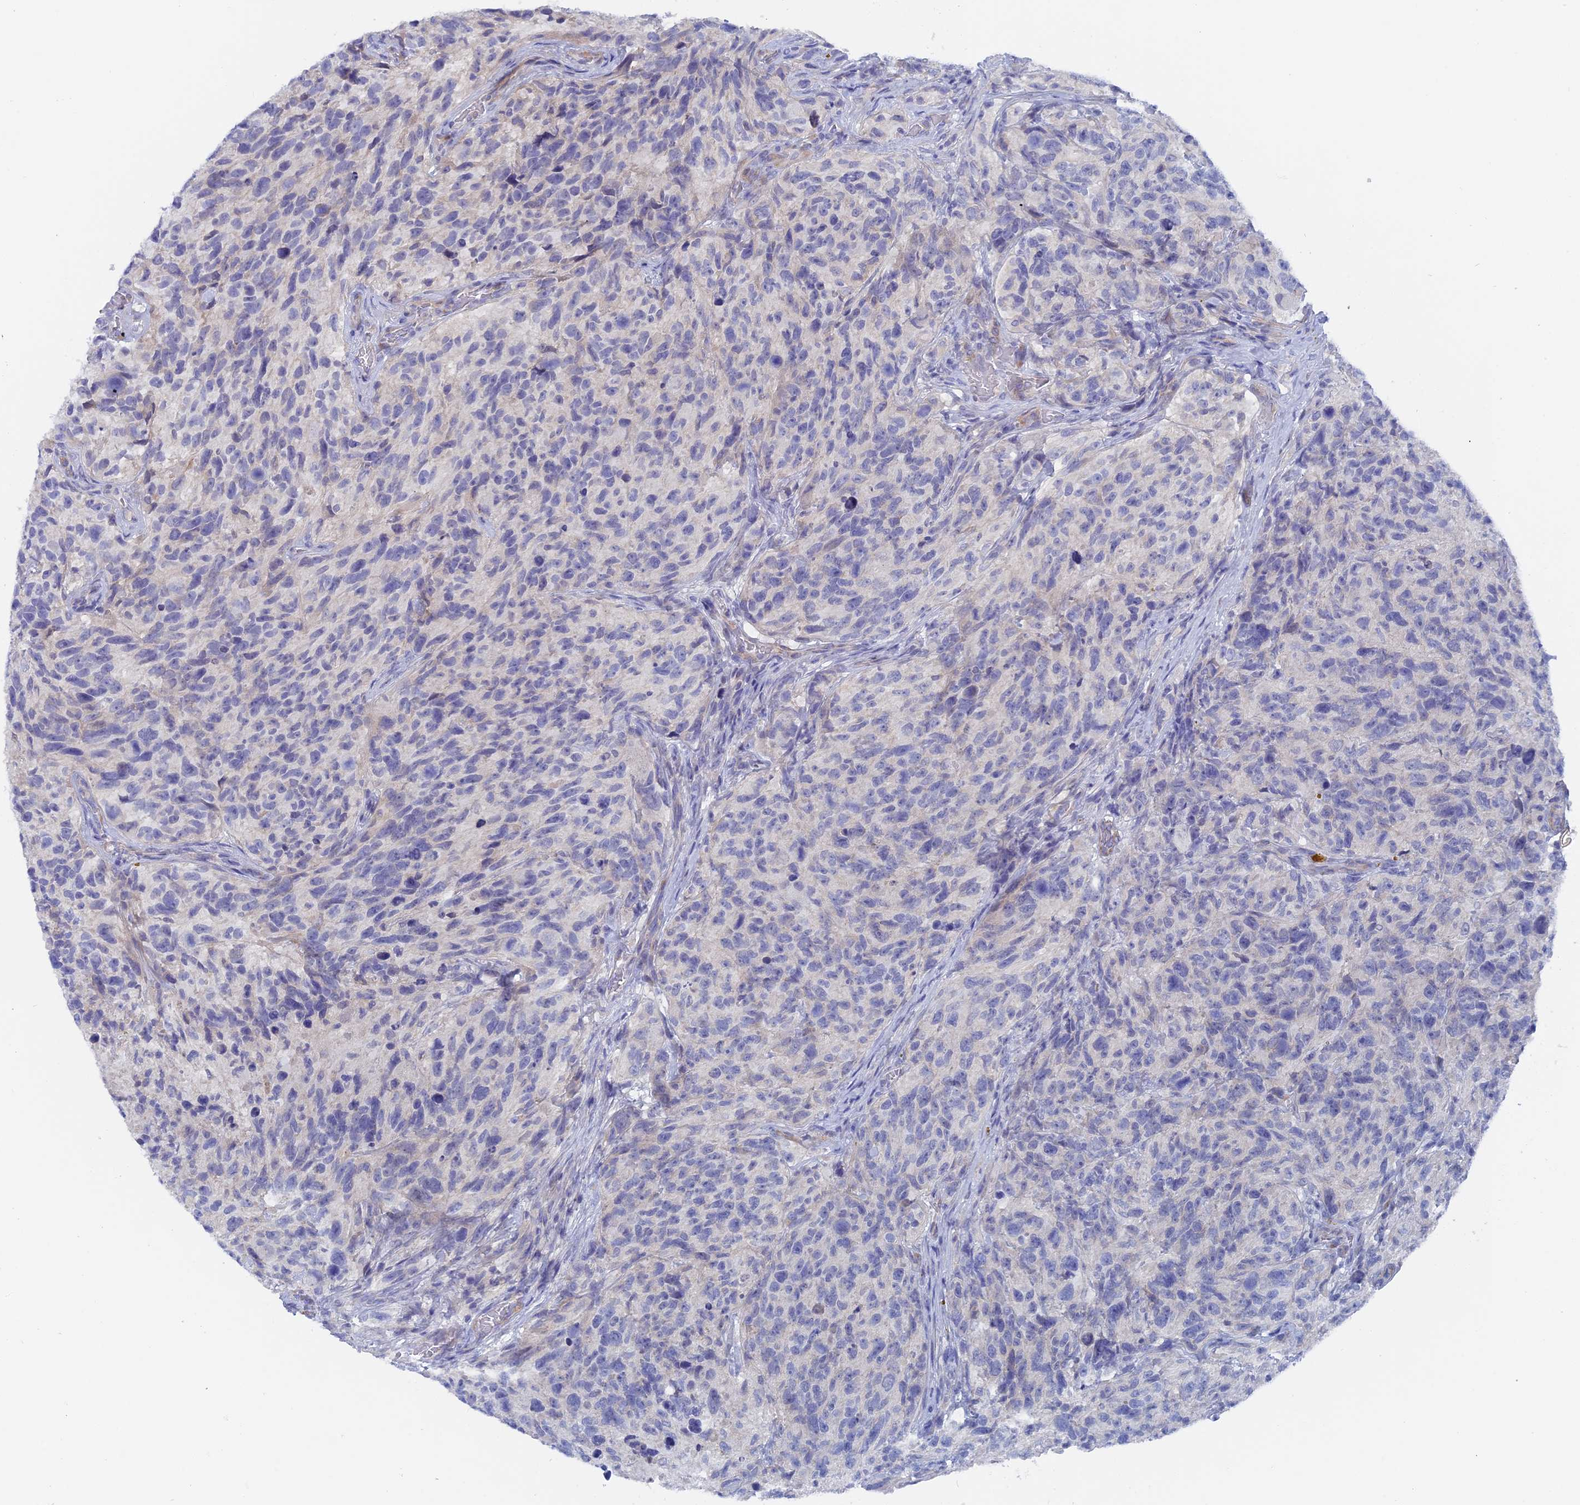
{"staining": {"intensity": "negative", "quantity": "none", "location": "none"}, "tissue": "glioma", "cell_type": "Tumor cells", "image_type": "cancer", "snomed": [{"axis": "morphology", "description": "Glioma, malignant, High grade"}, {"axis": "topography", "description": "Brain"}], "caption": "DAB immunohistochemical staining of malignant glioma (high-grade) reveals no significant positivity in tumor cells.", "gene": "DACT3", "patient": {"sex": "male", "age": 69}}